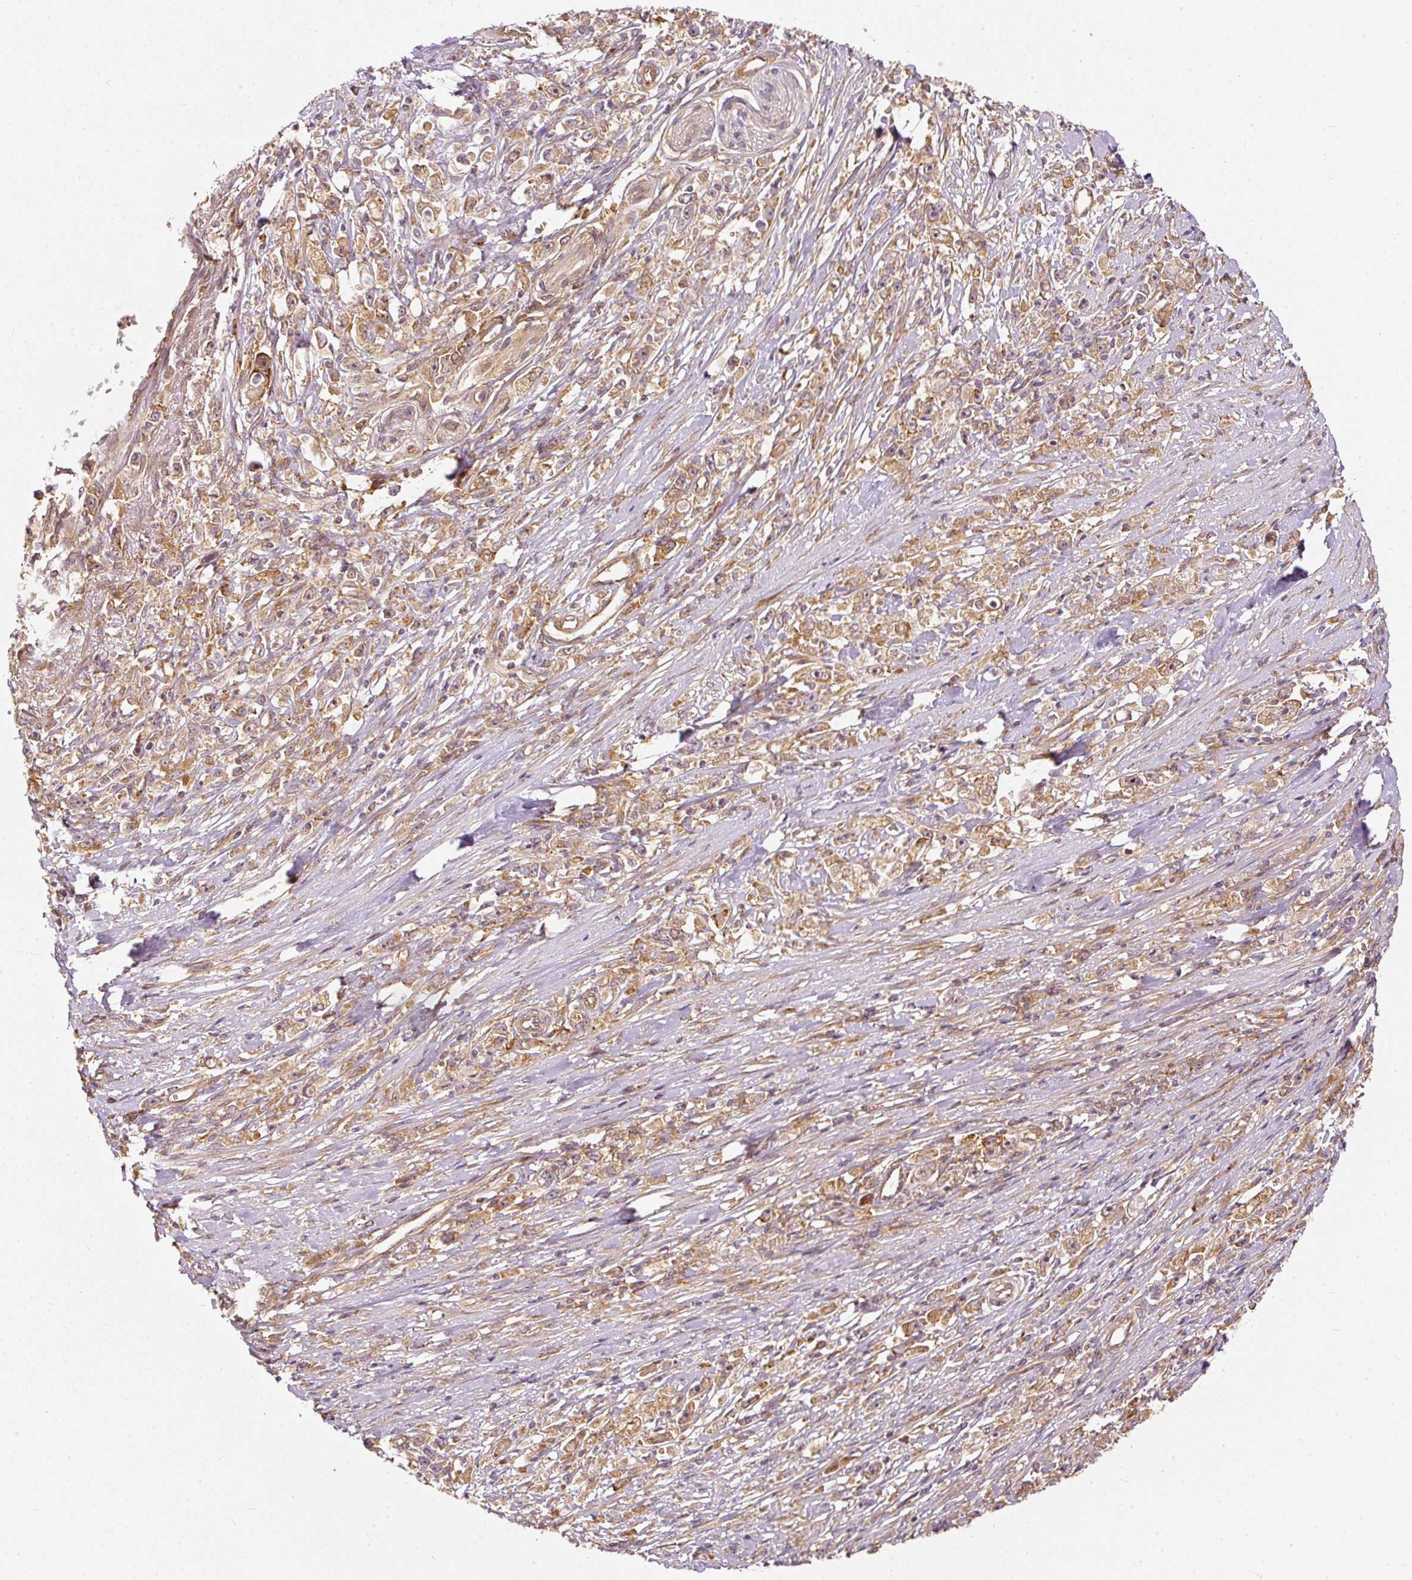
{"staining": {"intensity": "weak", "quantity": ">75%", "location": "cytoplasmic/membranous"}, "tissue": "stomach cancer", "cell_type": "Tumor cells", "image_type": "cancer", "snomed": [{"axis": "morphology", "description": "Adenocarcinoma, NOS"}, {"axis": "topography", "description": "Stomach"}], "caption": "An image of human stomach cancer (adenocarcinoma) stained for a protein displays weak cytoplasmic/membranous brown staining in tumor cells.", "gene": "EIF3B", "patient": {"sex": "female", "age": 59}}